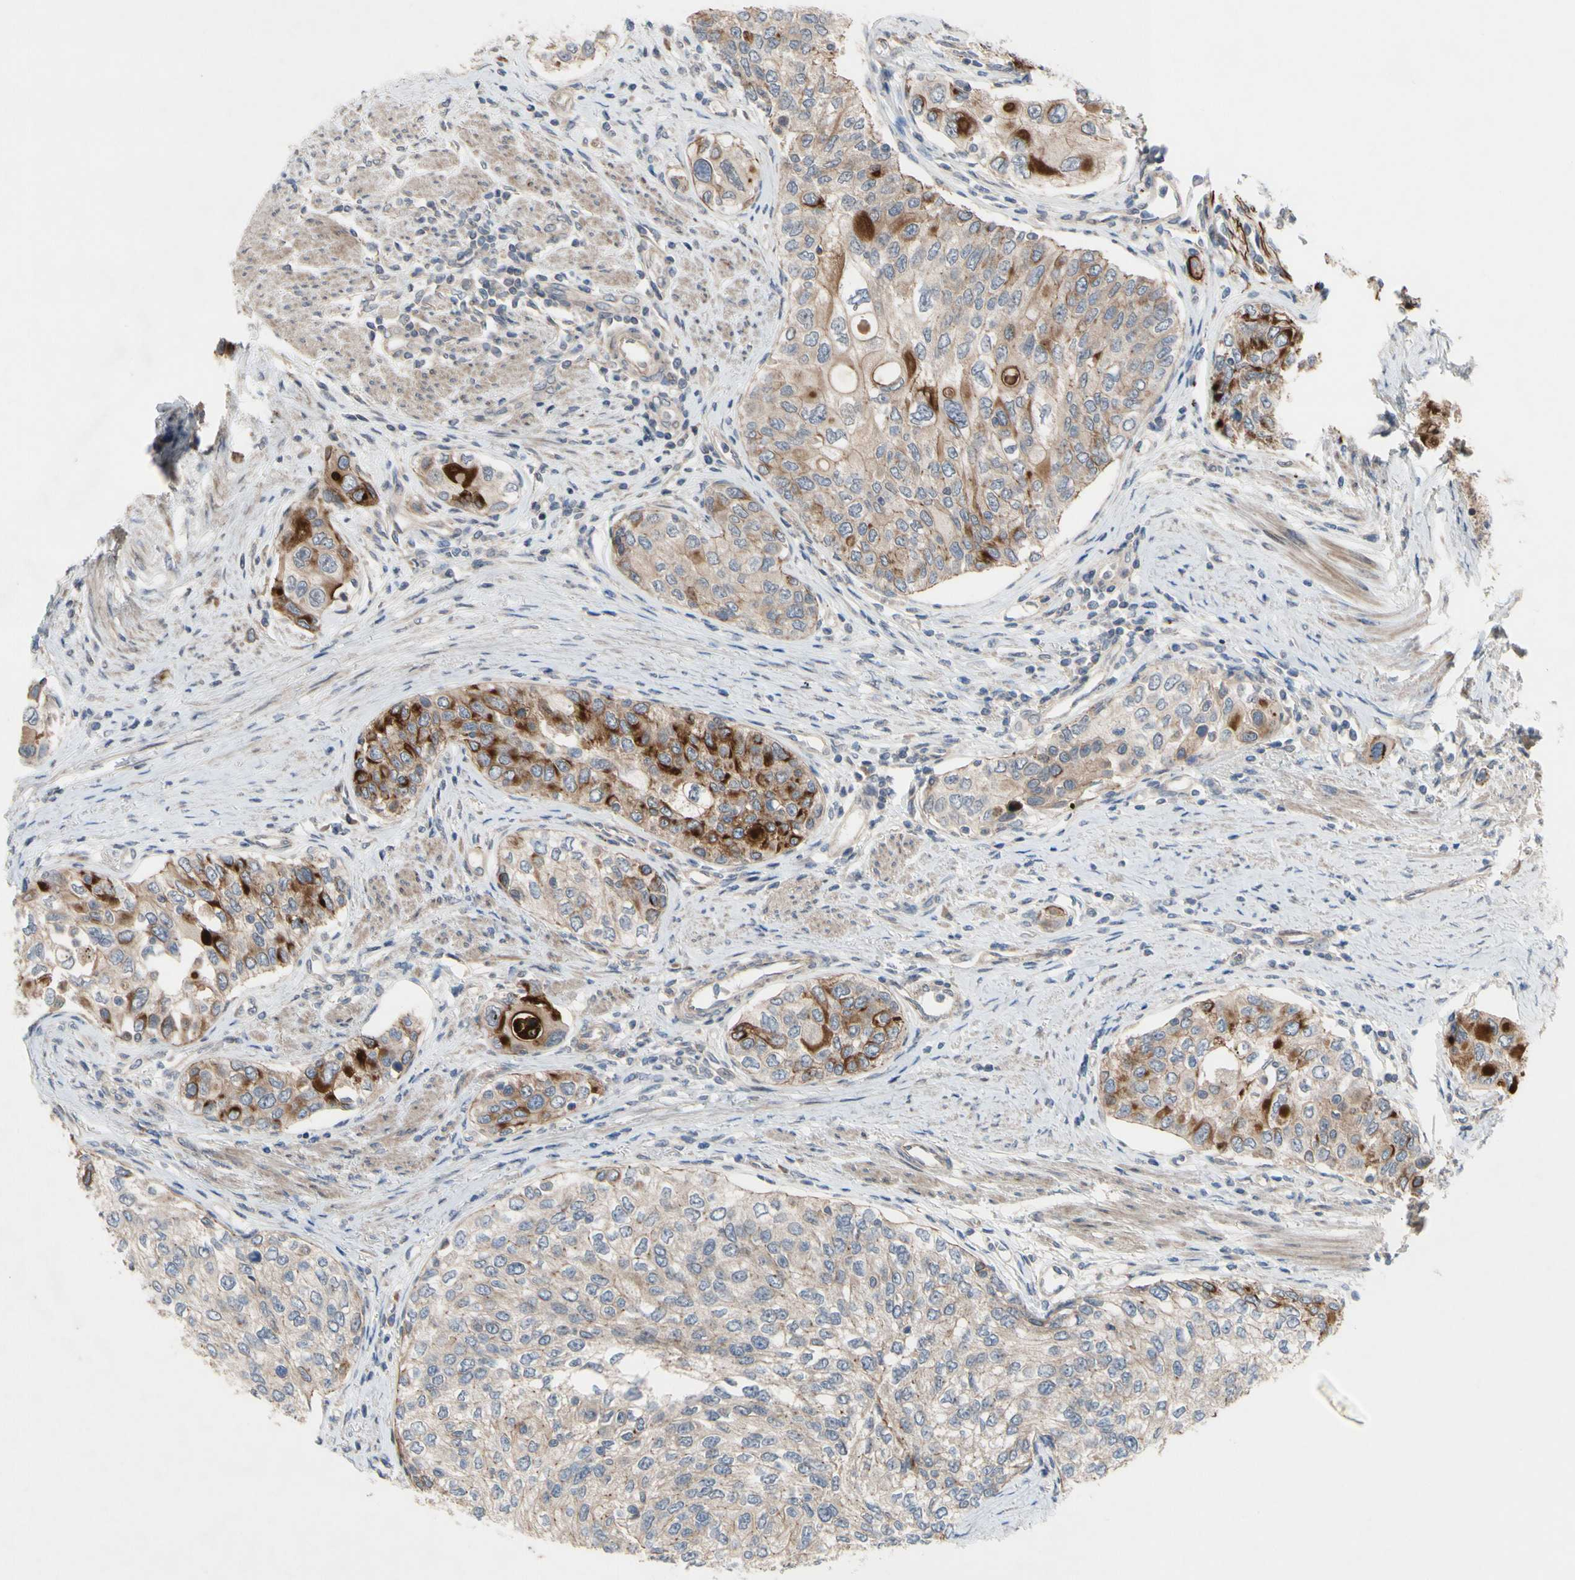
{"staining": {"intensity": "moderate", "quantity": ">75%", "location": "cytoplasmic/membranous"}, "tissue": "urothelial cancer", "cell_type": "Tumor cells", "image_type": "cancer", "snomed": [{"axis": "morphology", "description": "Urothelial carcinoma, High grade"}, {"axis": "topography", "description": "Urinary bladder"}], "caption": "Brown immunohistochemical staining in urothelial cancer demonstrates moderate cytoplasmic/membranous positivity in approximately >75% of tumor cells.", "gene": "OAZ1", "patient": {"sex": "female", "age": 56}}